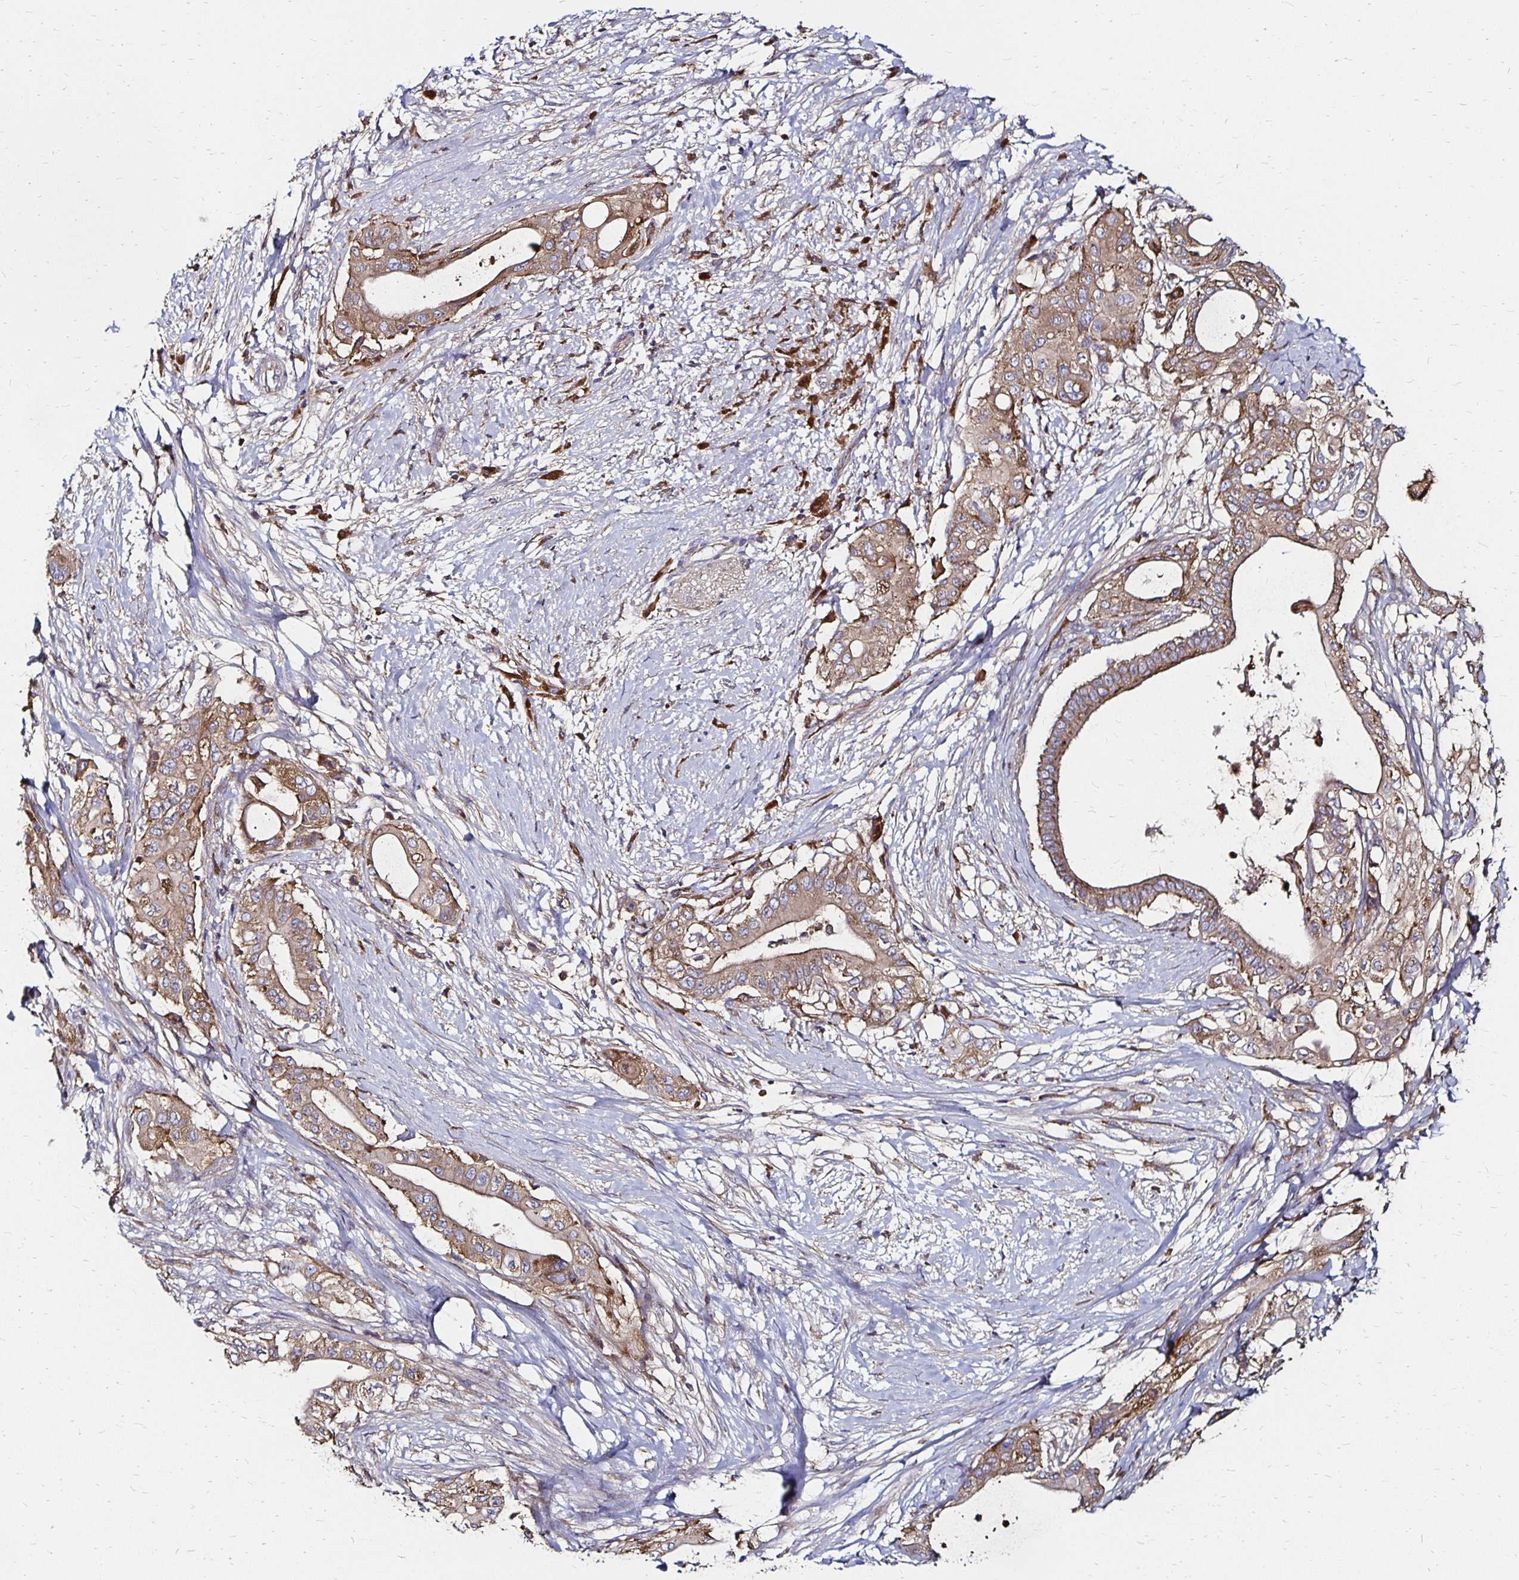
{"staining": {"intensity": "moderate", "quantity": ">75%", "location": "cytoplasmic/membranous"}, "tissue": "pancreatic cancer", "cell_type": "Tumor cells", "image_type": "cancer", "snomed": [{"axis": "morphology", "description": "Adenocarcinoma, NOS"}, {"axis": "topography", "description": "Pancreas"}], "caption": "A micrograph showing moderate cytoplasmic/membranous staining in approximately >75% of tumor cells in pancreatic adenocarcinoma, as visualized by brown immunohistochemical staining.", "gene": "NCSTN", "patient": {"sex": "male", "age": 68}}